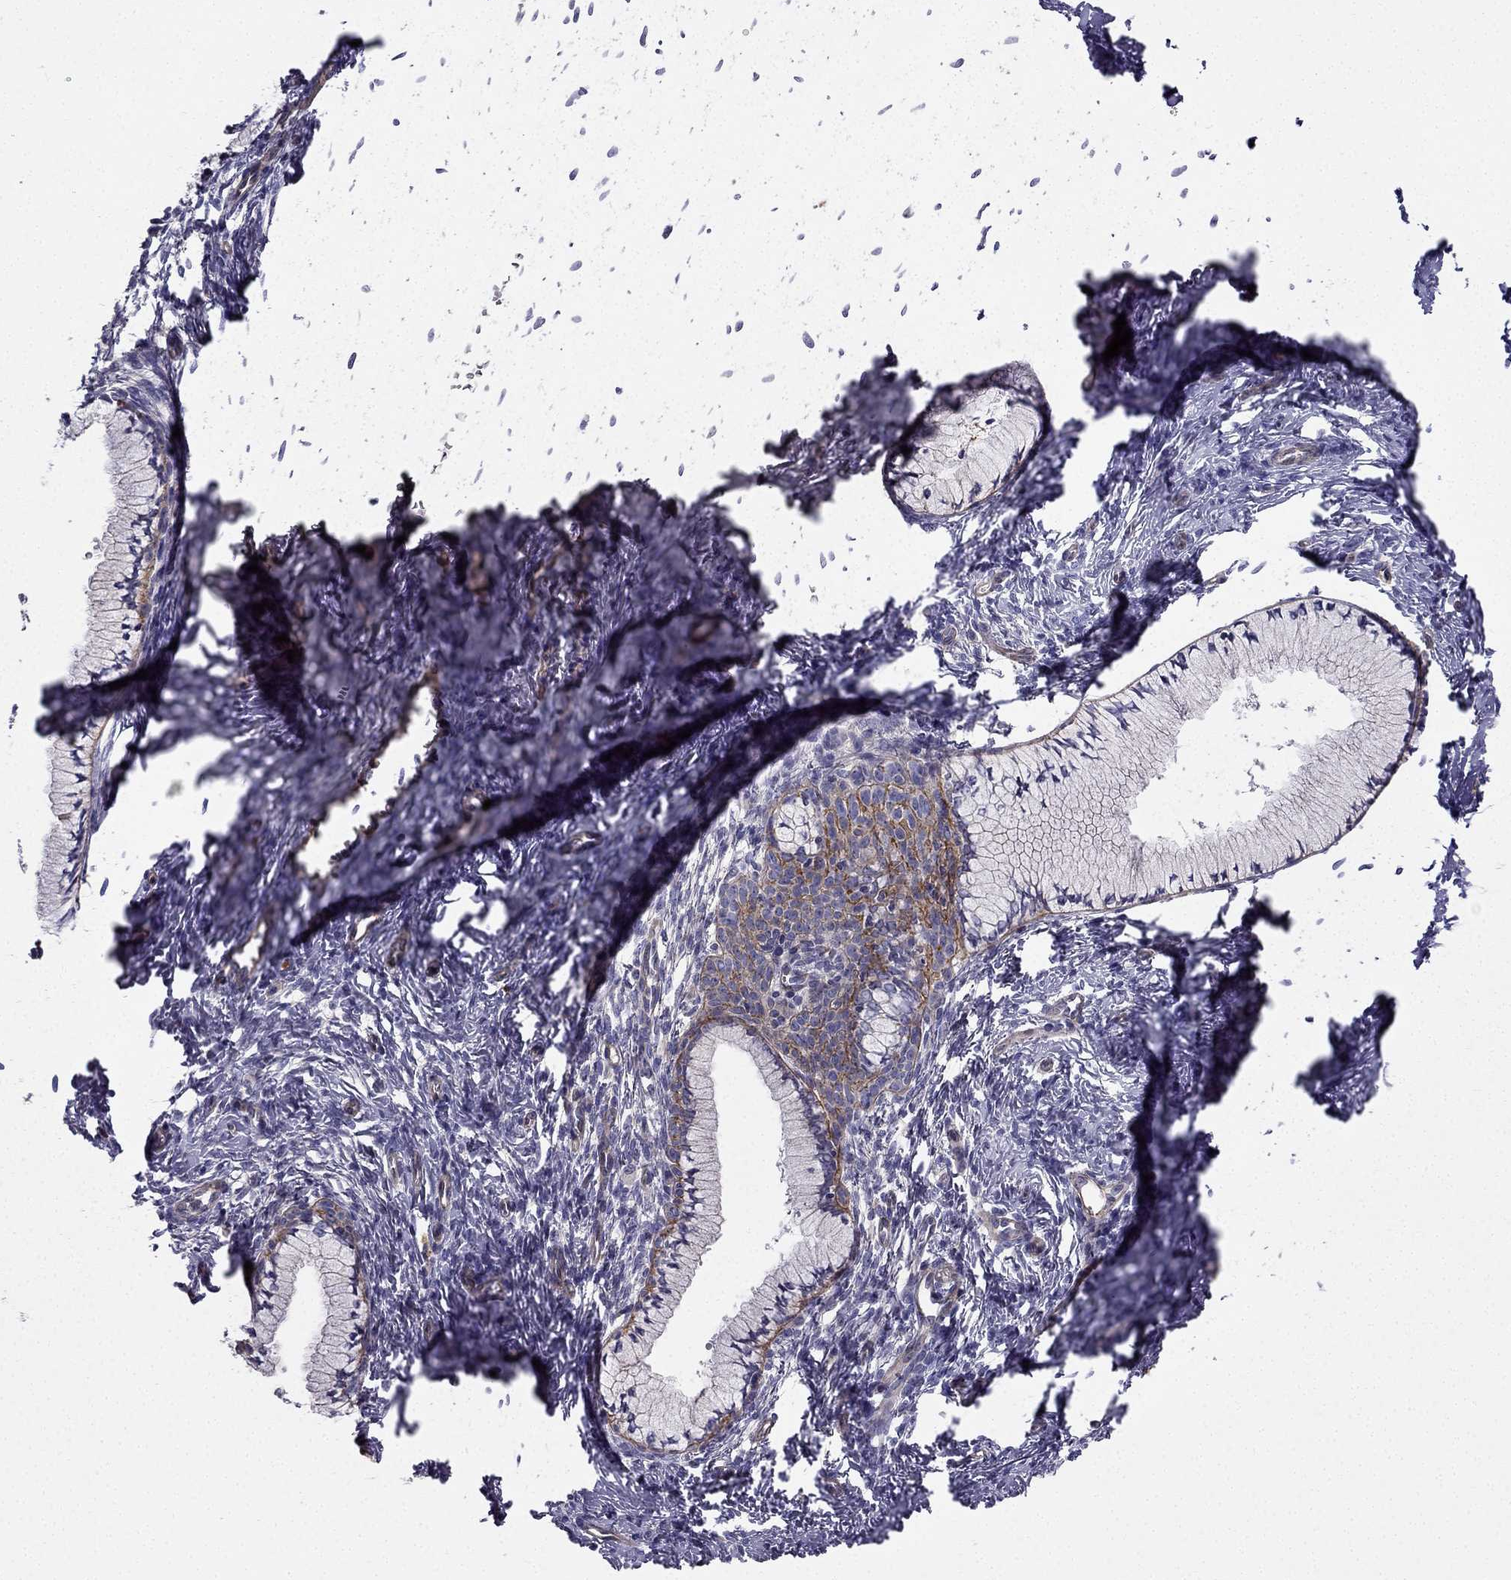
{"staining": {"intensity": "moderate", "quantity": "<25%", "location": "cytoplasmic/membranous"}, "tissue": "cervical cancer", "cell_type": "Tumor cells", "image_type": "cancer", "snomed": [{"axis": "morphology", "description": "Squamous cell carcinoma, NOS"}, {"axis": "topography", "description": "Cervix"}], "caption": "A micrograph showing moderate cytoplasmic/membranous staining in approximately <25% of tumor cells in cervical cancer (squamous cell carcinoma), as visualized by brown immunohistochemical staining.", "gene": "ENOX1", "patient": {"sex": "female", "age": 62}}